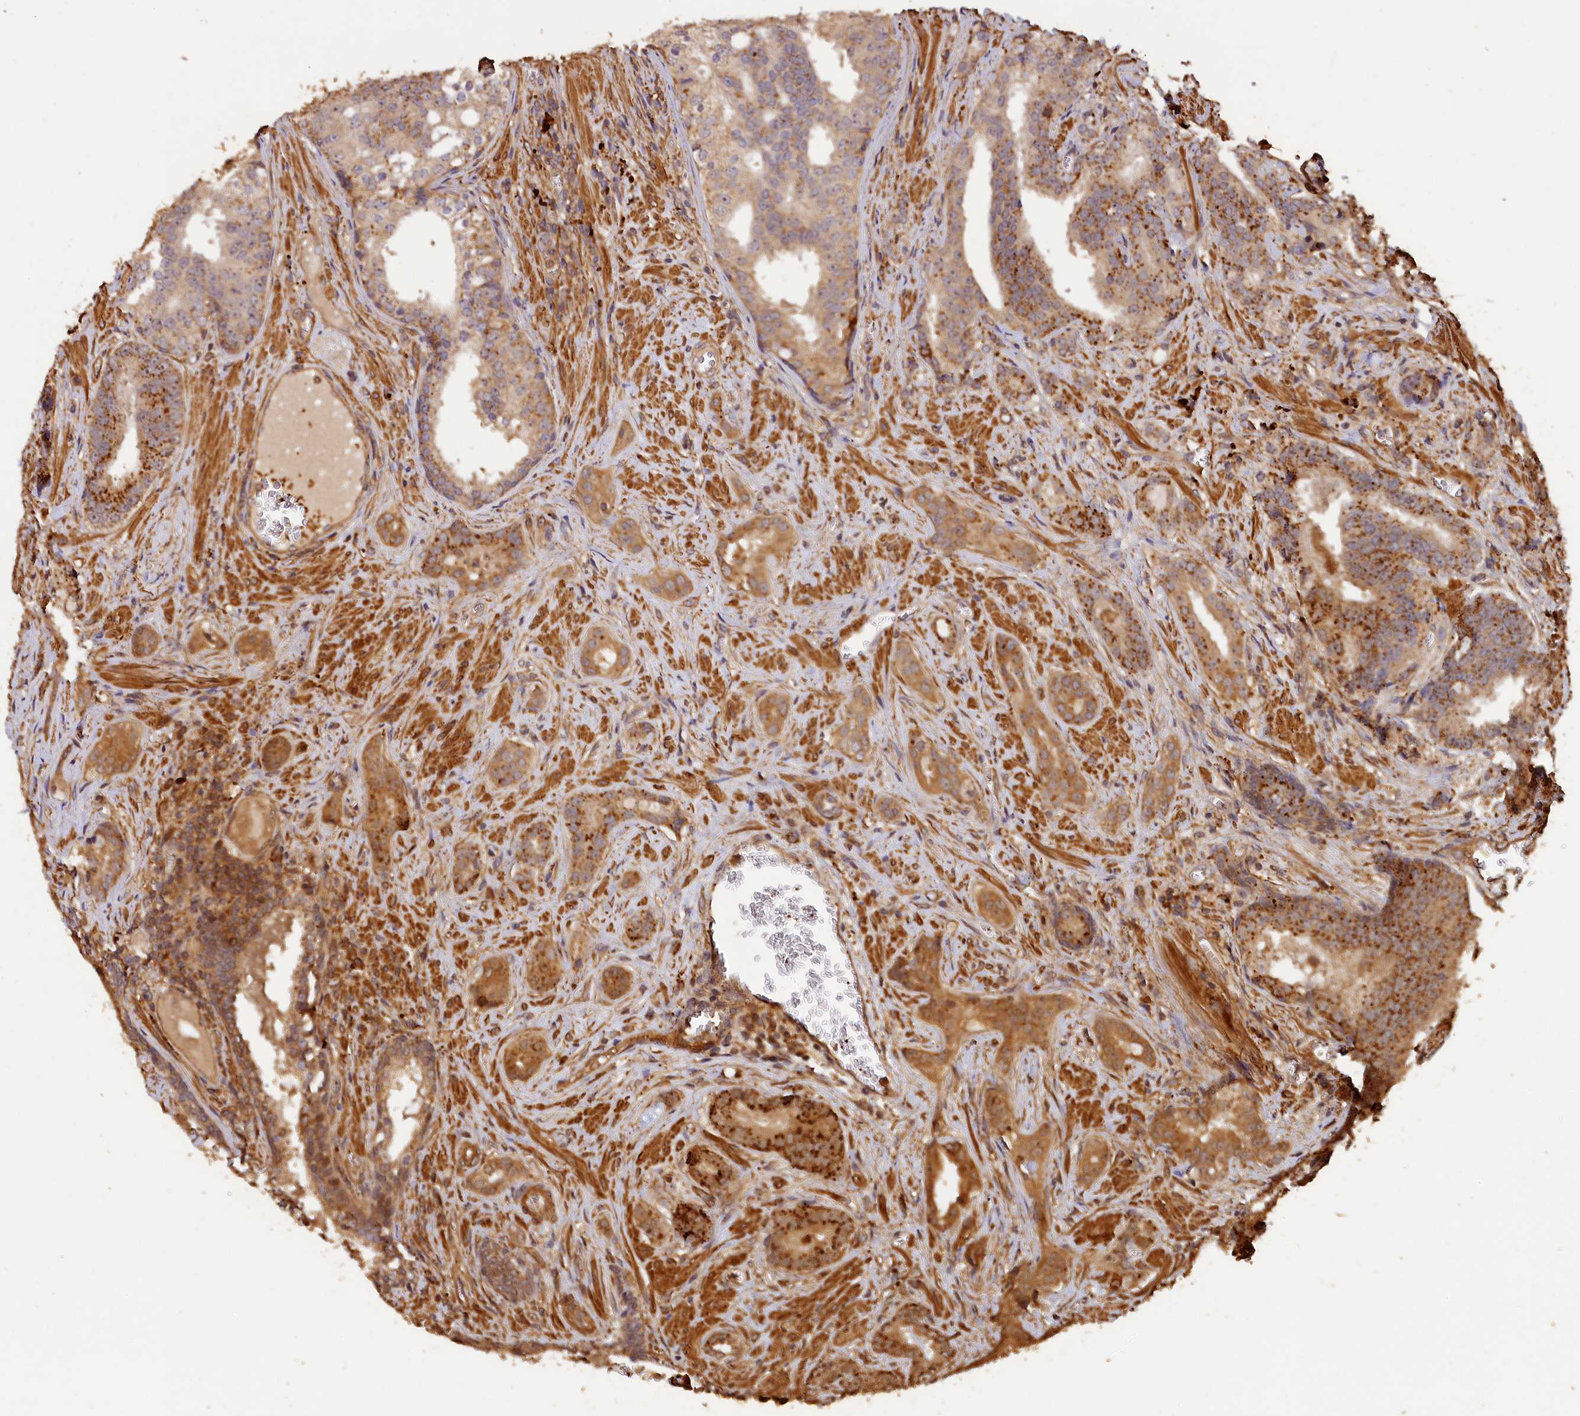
{"staining": {"intensity": "moderate", "quantity": ">75%", "location": "cytoplasmic/membranous"}, "tissue": "prostate cancer", "cell_type": "Tumor cells", "image_type": "cancer", "snomed": [{"axis": "morphology", "description": "Adenocarcinoma, High grade"}, {"axis": "topography", "description": "Prostate"}], "caption": "DAB (3,3'-diaminobenzidine) immunohistochemical staining of human high-grade adenocarcinoma (prostate) demonstrates moderate cytoplasmic/membranous protein staining in approximately >75% of tumor cells.", "gene": "MMP15", "patient": {"sex": "male", "age": 55}}